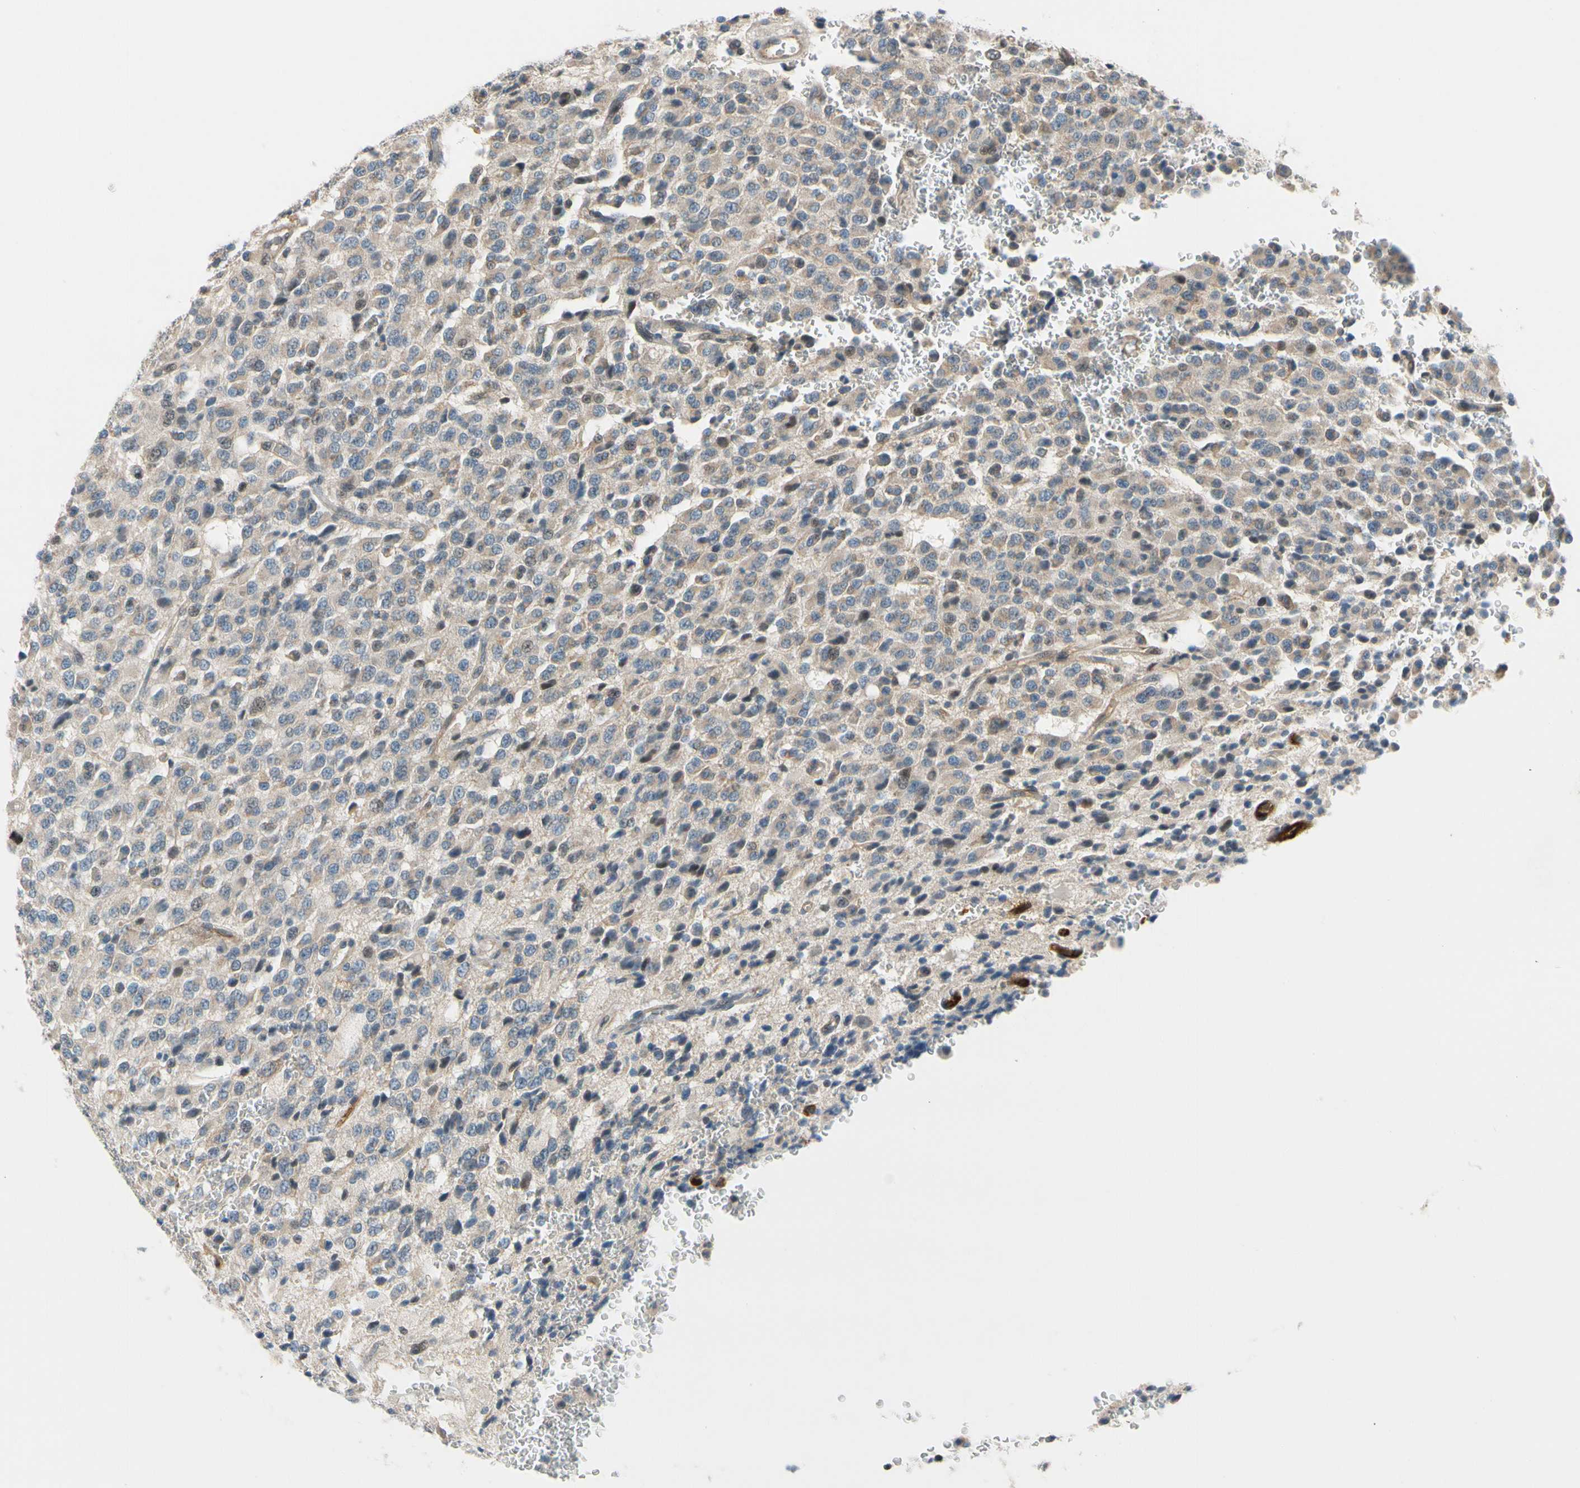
{"staining": {"intensity": "moderate", "quantity": ">75%", "location": "cytoplasmic/membranous"}, "tissue": "glioma", "cell_type": "Tumor cells", "image_type": "cancer", "snomed": [{"axis": "morphology", "description": "Glioma, malignant, High grade"}, {"axis": "topography", "description": "pancreas cauda"}], "caption": "Immunohistochemical staining of human malignant glioma (high-grade) exhibits moderate cytoplasmic/membranous protein staining in about >75% of tumor cells.", "gene": "CFAP36", "patient": {"sex": "male", "age": 60}}